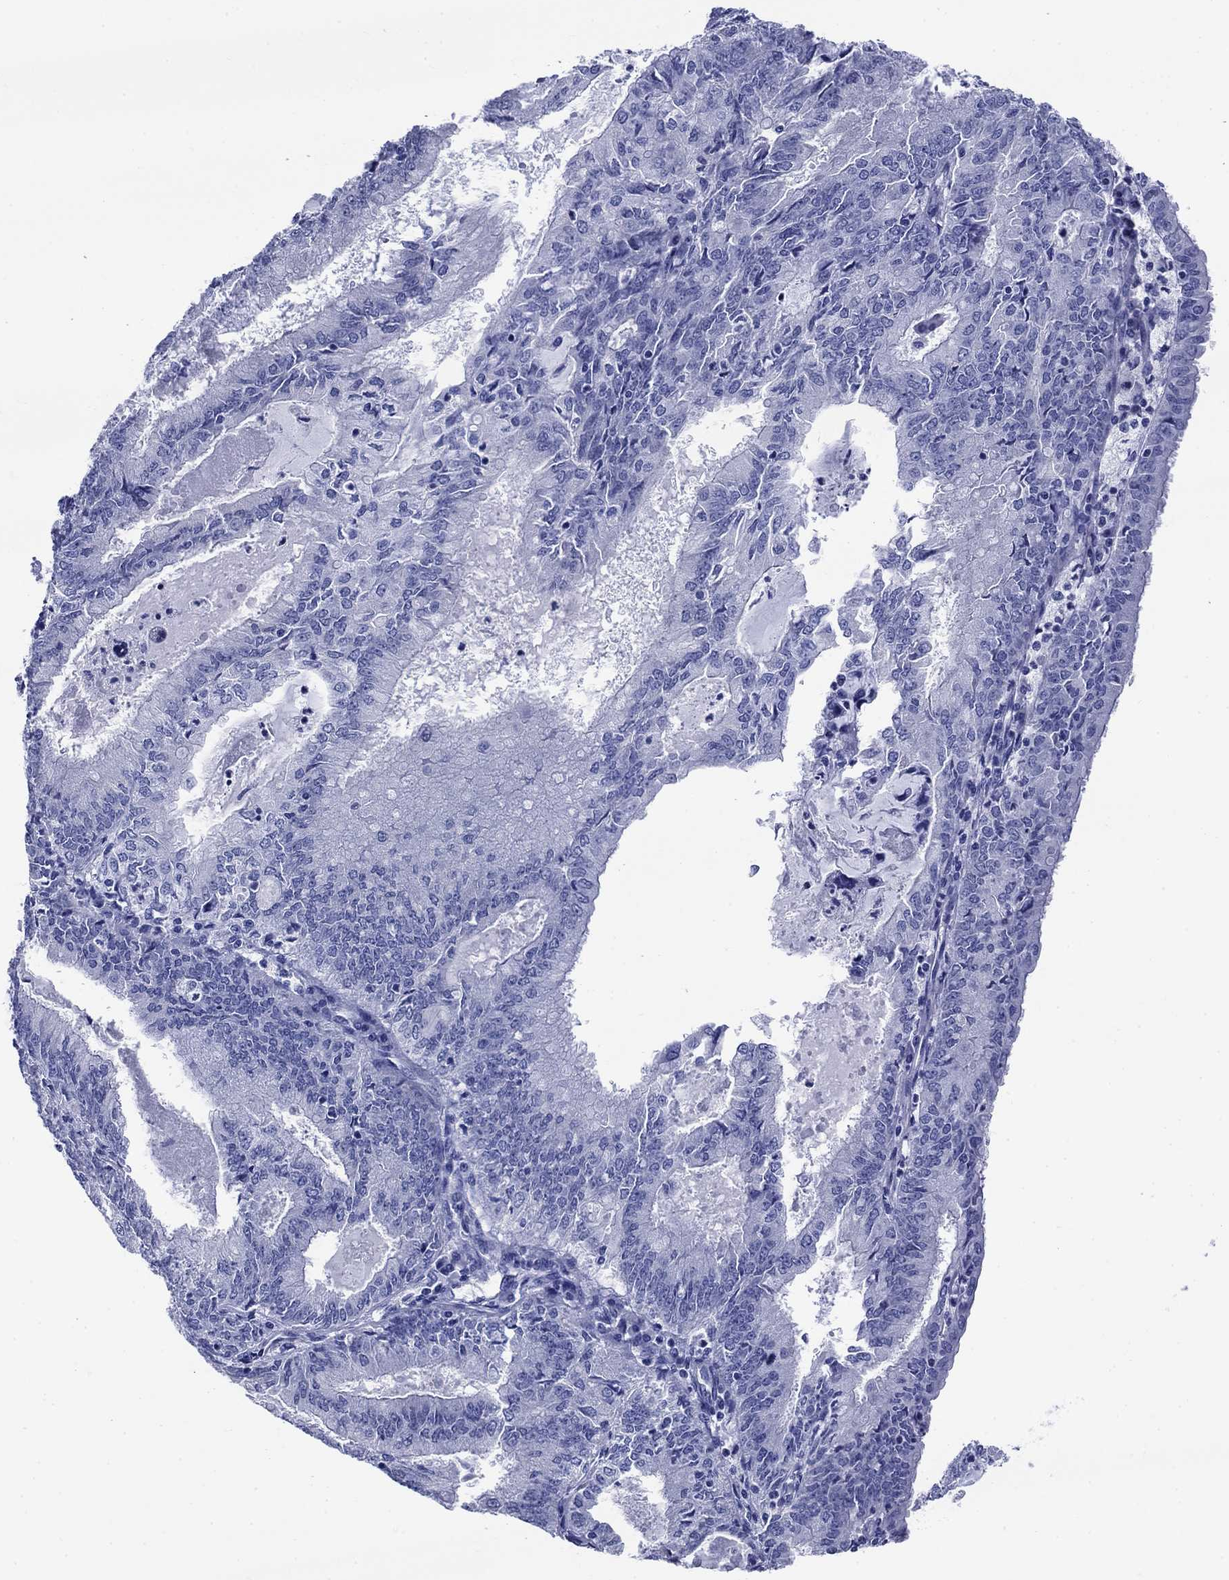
{"staining": {"intensity": "negative", "quantity": "none", "location": "none"}, "tissue": "endometrial cancer", "cell_type": "Tumor cells", "image_type": "cancer", "snomed": [{"axis": "morphology", "description": "Adenocarcinoma, NOS"}, {"axis": "topography", "description": "Endometrium"}], "caption": "Image shows no significant protein staining in tumor cells of endometrial adenocarcinoma.", "gene": "SLC1A2", "patient": {"sex": "female", "age": 57}}